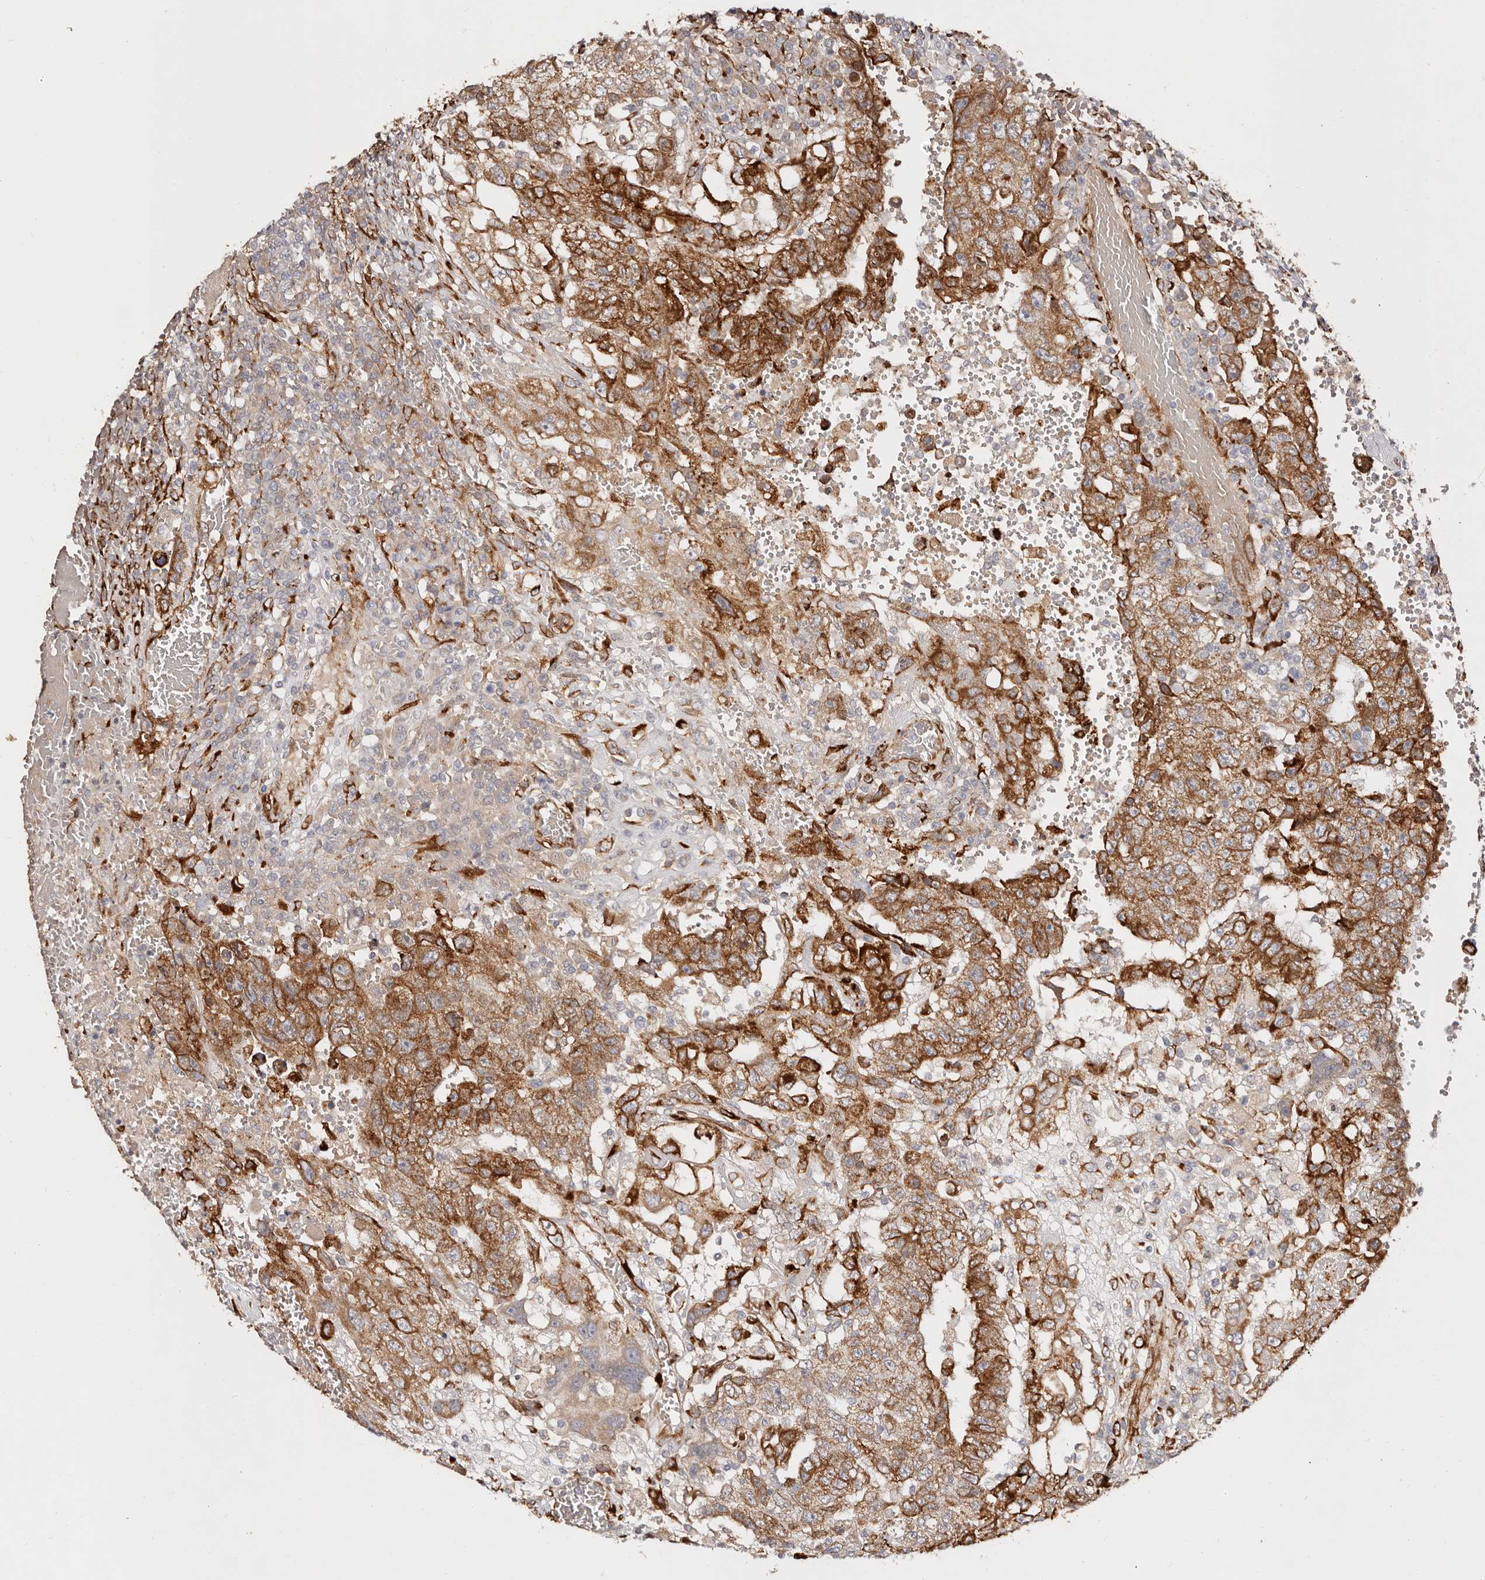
{"staining": {"intensity": "moderate", "quantity": ">75%", "location": "cytoplasmic/membranous"}, "tissue": "testis cancer", "cell_type": "Tumor cells", "image_type": "cancer", "snomed": [{"axis": "morphology", "description": "Carcinoma, Embryonal, NOS"}, {"axis": "topography", "description": "Testis"}], "caption": "IHC staining of testis cancer (embryonal carcinoma), which displays medium levels of moderate cytoplasmic/membranous positivity in about >75% of tumor cells indicating moderate cytoplasmic/membranous protein positivity. The staining was performed using DAB (brown) for protein detection and nuclei were counterstained in hematoxylin (blue).", "gene": "SERPINH1", "patient": {"sex": "male", "age": 26}}